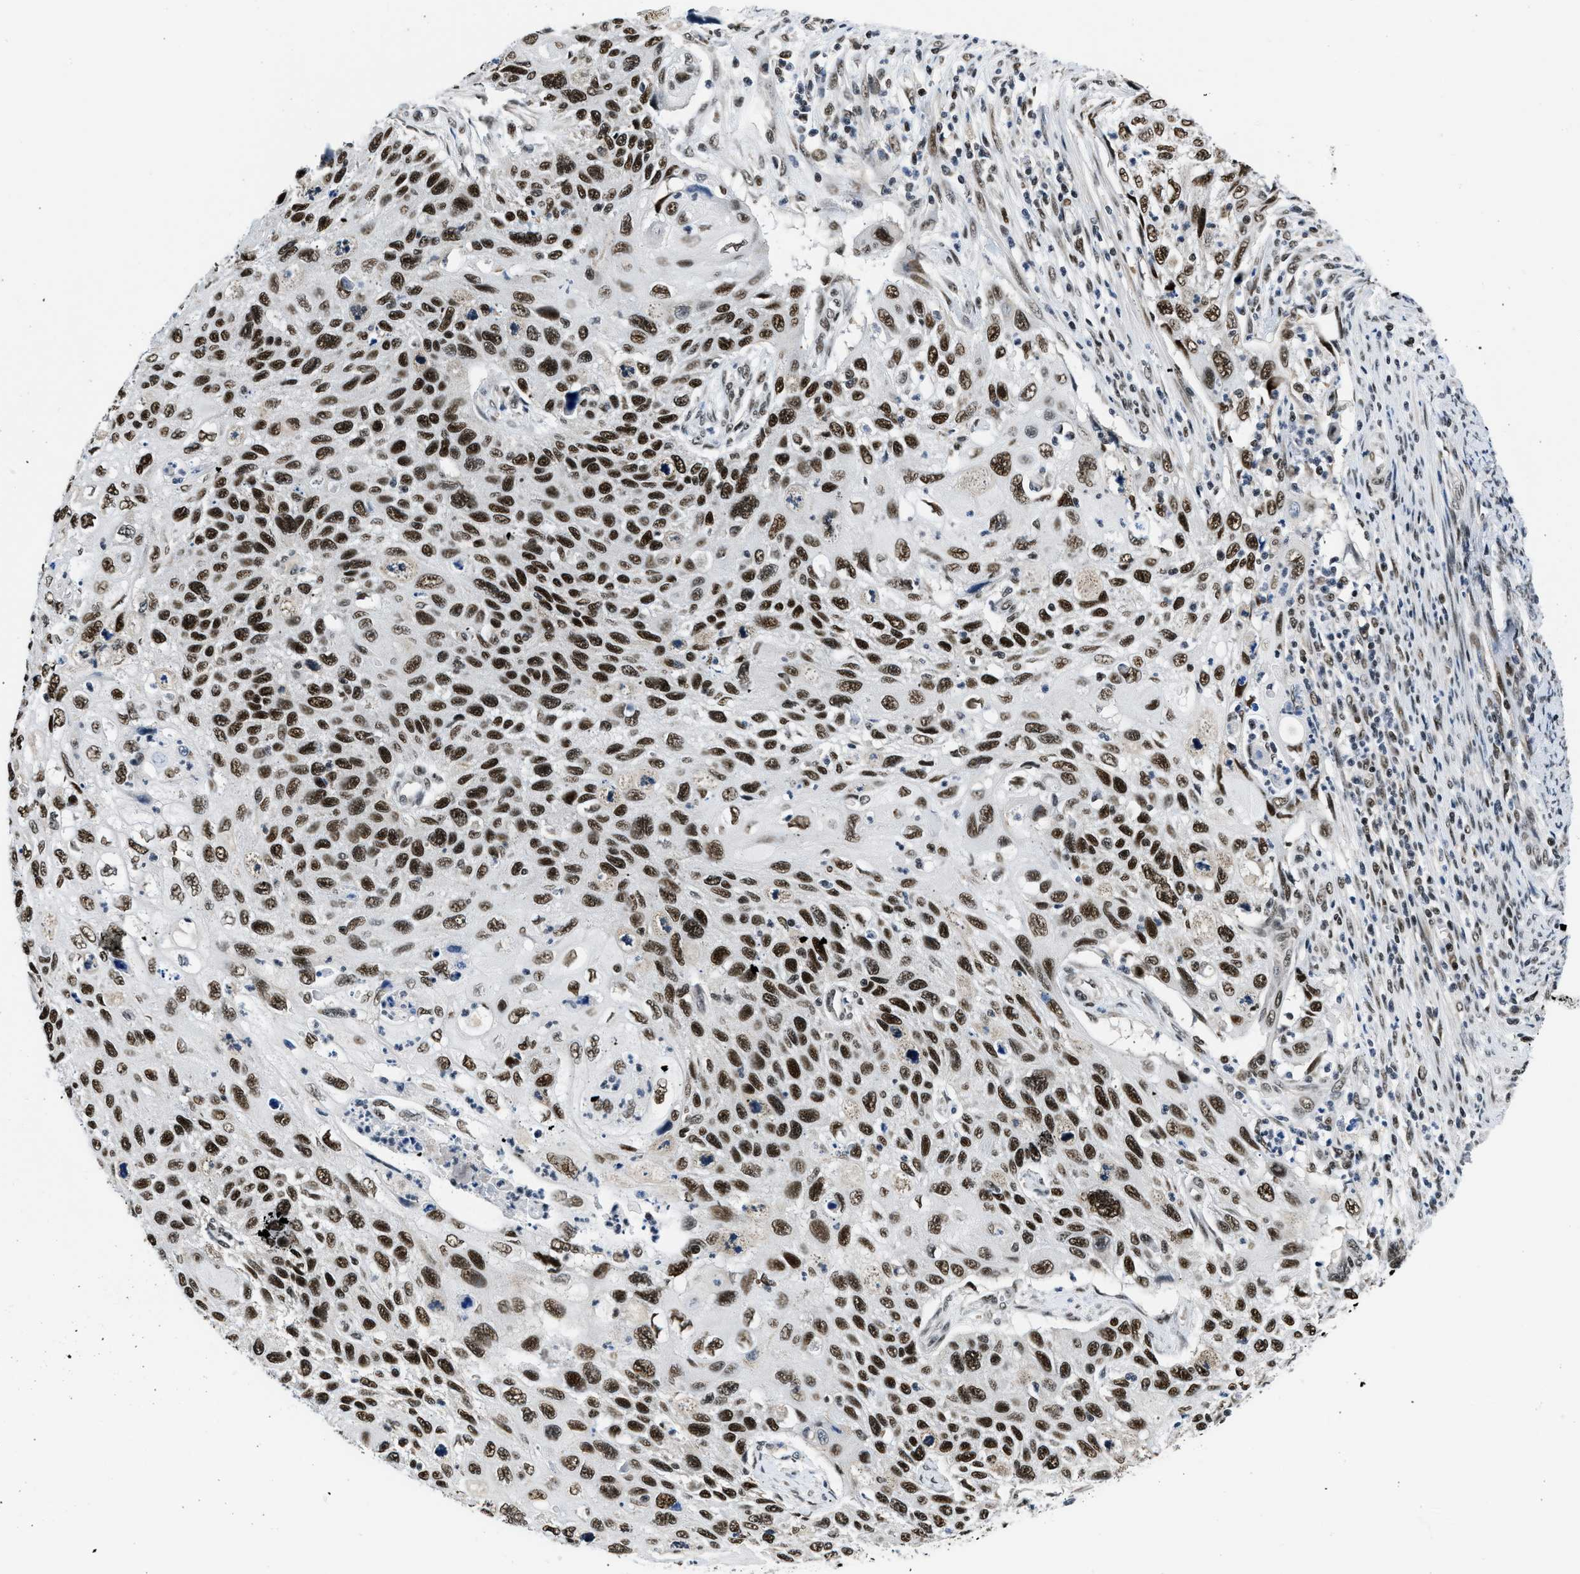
{"staining": {"intensity": "strong", "quantity": ">75%", "location": "nuclear"}, "tissue": "cervical cancer", "cell_type": "Tumor cells", "image_type": "cancer", "snomed": [{"axis": "morphology", "description": "Squamous cell carcinoma, NOS"}, {"axis": "topography", "description": "Cervix"}], "caption": "Protein analysis of cervical cancer tissue reveals strong nuclear expression in about >75% of tumor cells.", "gene": "KDM3B", "patient": {"sex": "female", "age": 70}}